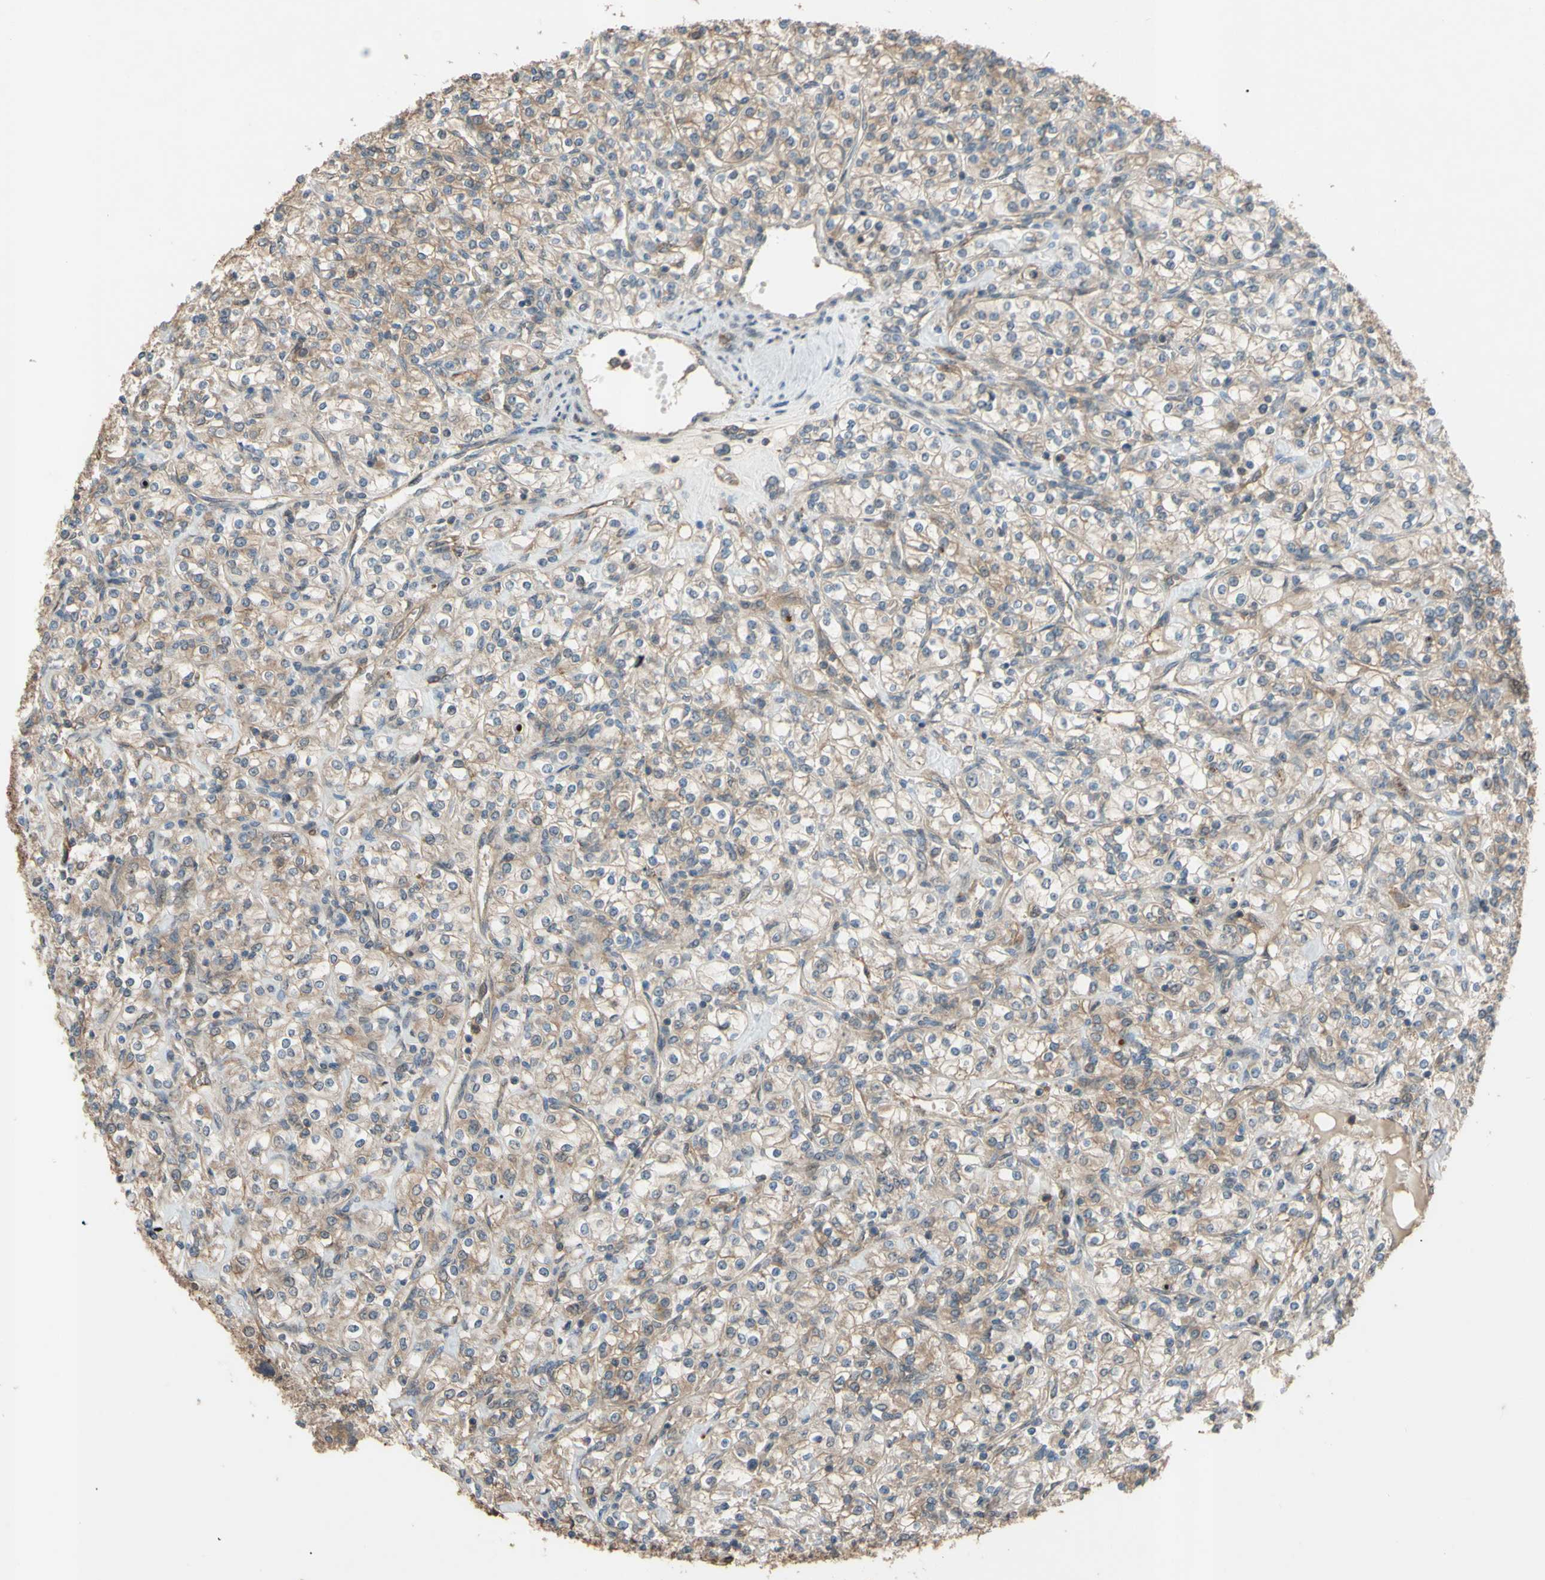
{"staining": {"intensity": "weak", "quantity": ">75%", "location": "cytoplasmic/membranous"}, "tissue": "renal cancer", "cell_type": "Tumor cells", "image_type": "cancer", "snomed": [{"axis": "morphology", "description": "Adenocarcinoma, NOS"}, {"axis": "topography", "description": "Kidney"}], "caption": "This micrograph exhibits immunohistochemistry (IHC) staining of renal cancer (adenocarcinoma), with low weak cytoplasmic/membranous positivity in about >75% of tumor cells.", "gene": "SHROOM4", "patient": {"sex": "male", "age": 77}}